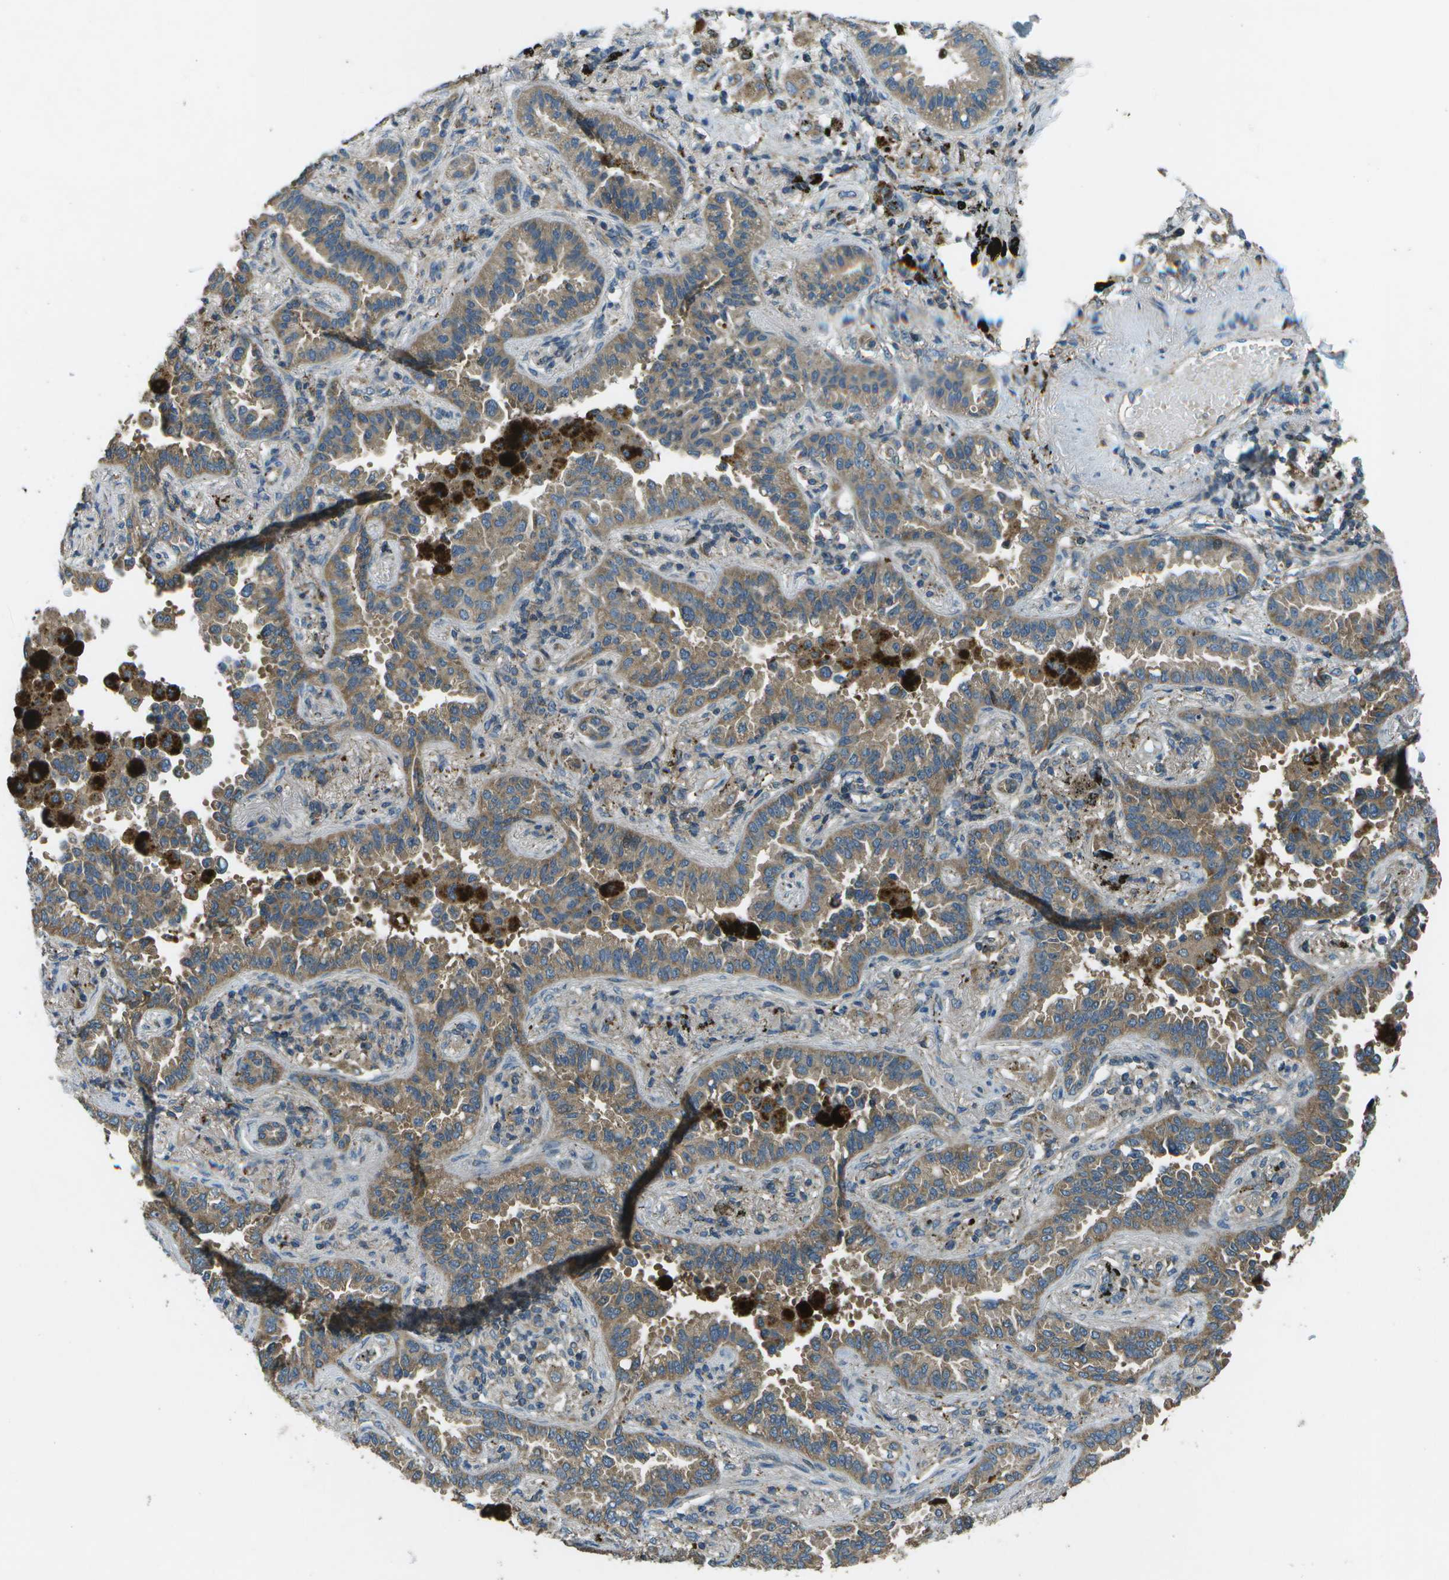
{"staining": {"intensity": "moderate", "quantity": ">75%", "location": "cytoplasmic/membranous"}, "tissue": "lung cancer", "cell_type": "Tumor cells", "image_type": "cancer", "snomed": [{"axis": "morphology", "description": "Normal tissue, NOS"}, {"axis": "morphology", "description": "Adenocarcinoma, NOS"}, {"axis": "topography", "description": "Lung"}], "caption": "This is an image of IHC staining of lung cancer, which shows moderate positivity in the cytoplasmic/membranous of tumor cells.", "gene": "PXYLP1", "patient": {"sex": "male", "age": 59}}